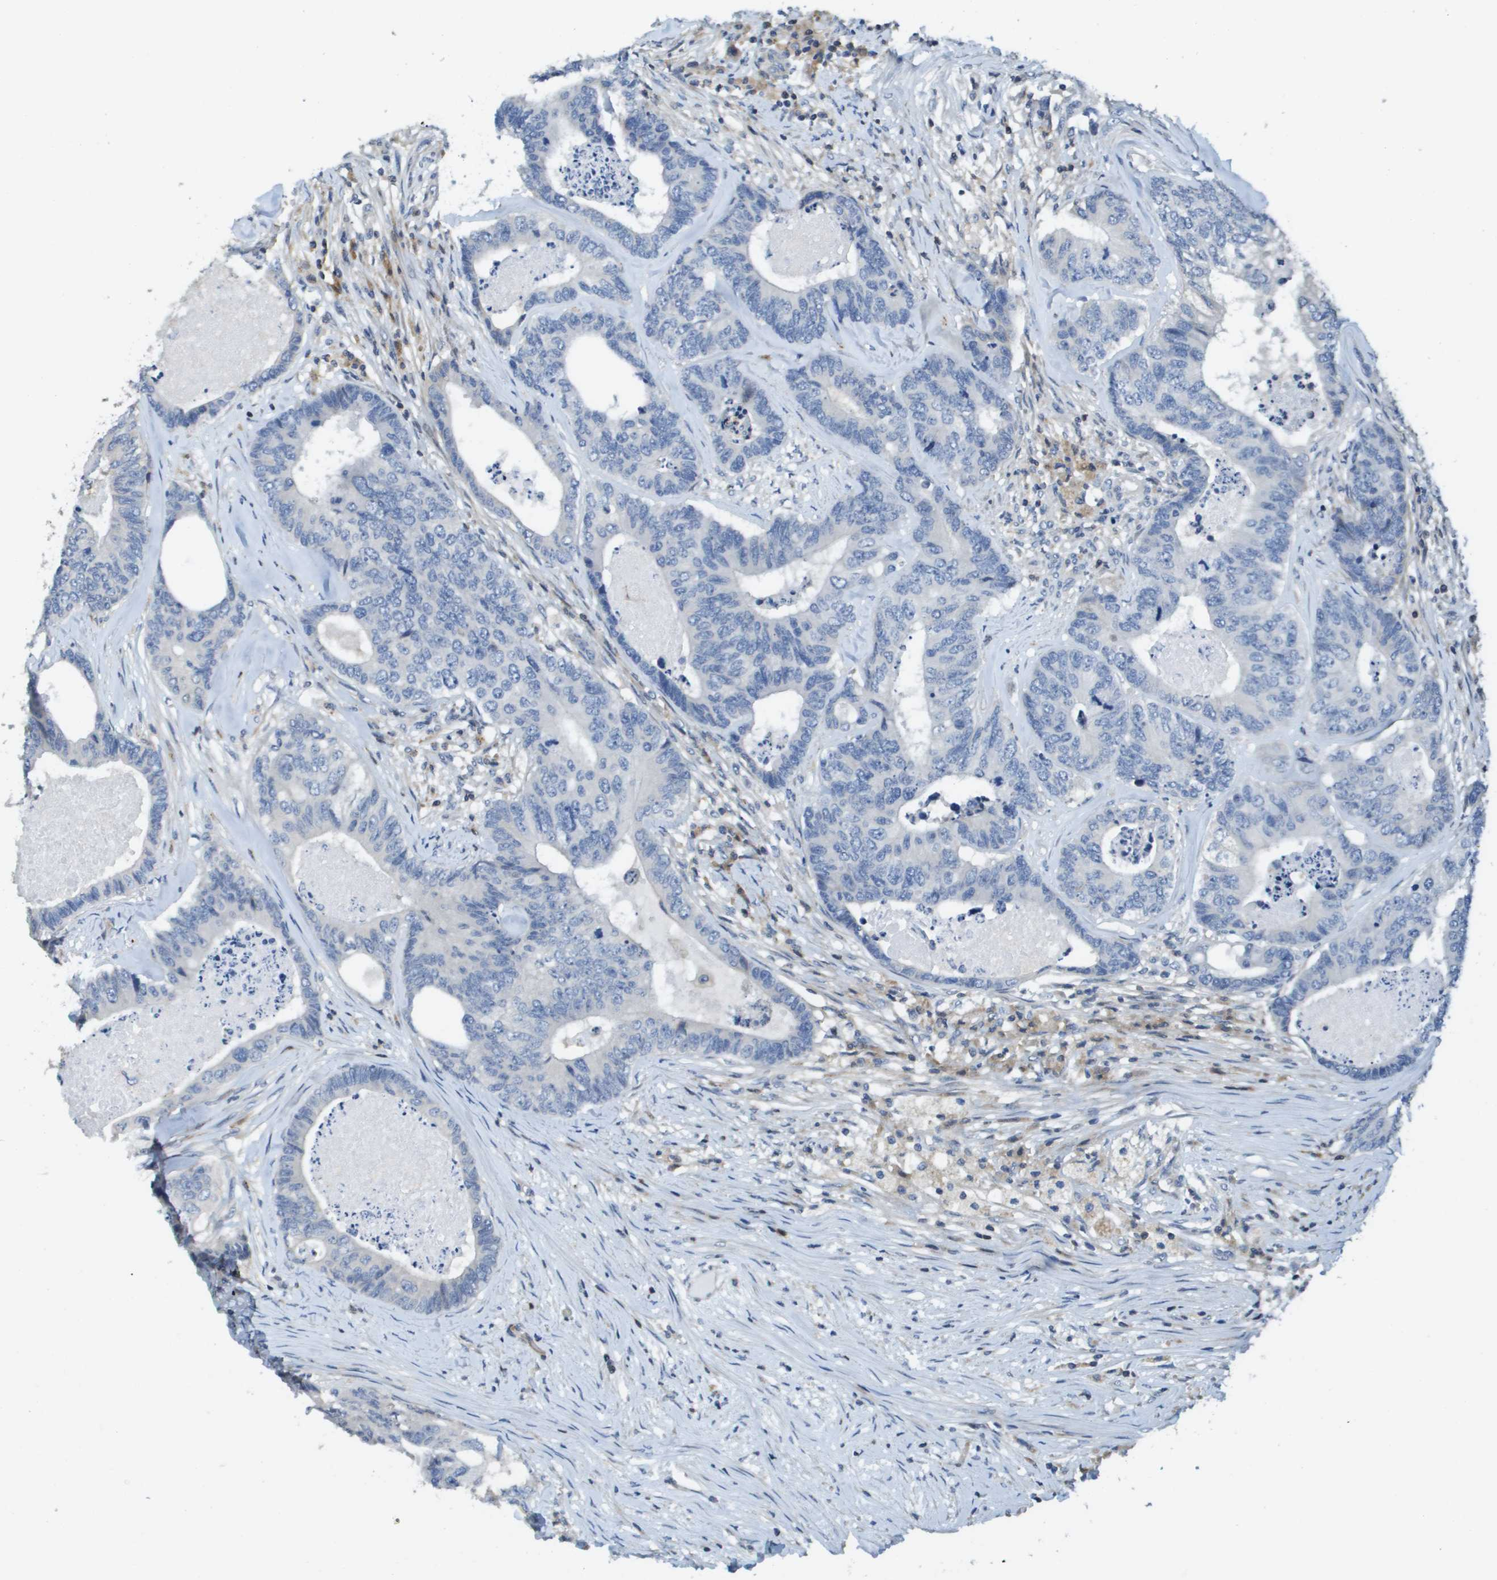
{"staining": {"intensity": "negative", "quantity": "none", "location": "none"}, "tissue": "colorectal cancer", "cell_type": "Tumor cells", "image_type": "cancer", "snomed": [{"axis": "morphology", "description": "Adenocarcinoma, NOS"}, {"axis": "topography", "description": "Colon"}], "caption": "A photomicrograph of colorectal cancer stained for a protein demonstrates no brown staining in tumor cells.", "gene": "SCN4B", "patient": {"sex": "female", "age": 67}}